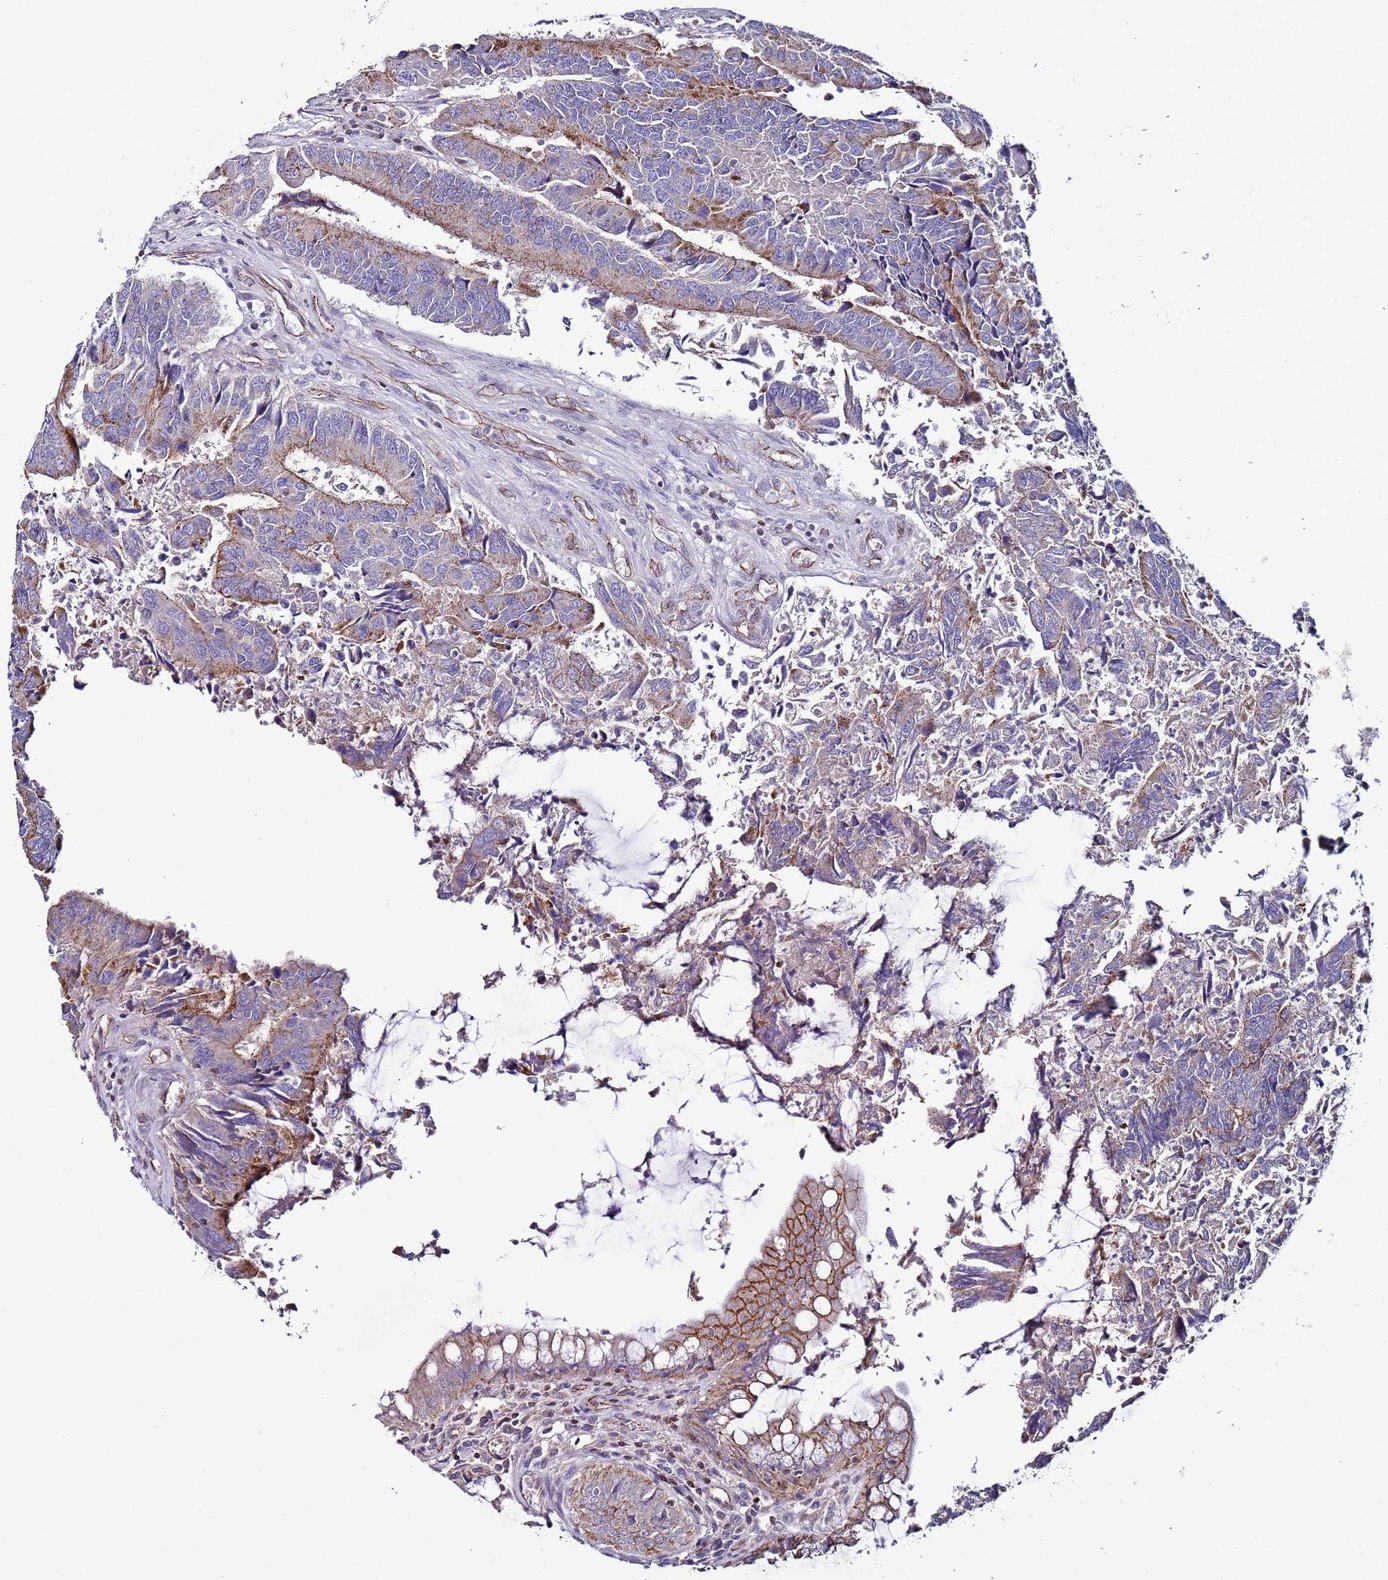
{"staining": {"intensity": "moderate", "quantity": "<25%", "location": "cytoplasmic/membranous"}, "tissue": "colorectal cancer", "cell_type": "Tumor cells", "image_type": "cancer", "snomed": [{"axis": "morphology", "description": "Adenocarcinoma, NOS"}, {"axis": "topography", "description": "Colon"}], "caption": "IHC histopathology image of human colorectal adenocarcinoma stained for a protein (brown), which displays low levels of moderate cytoplasmic/membranous staining in about <25% of tumor cells.", "gene": "TENM3", "patient": {"sex": "female", "age": 67}}